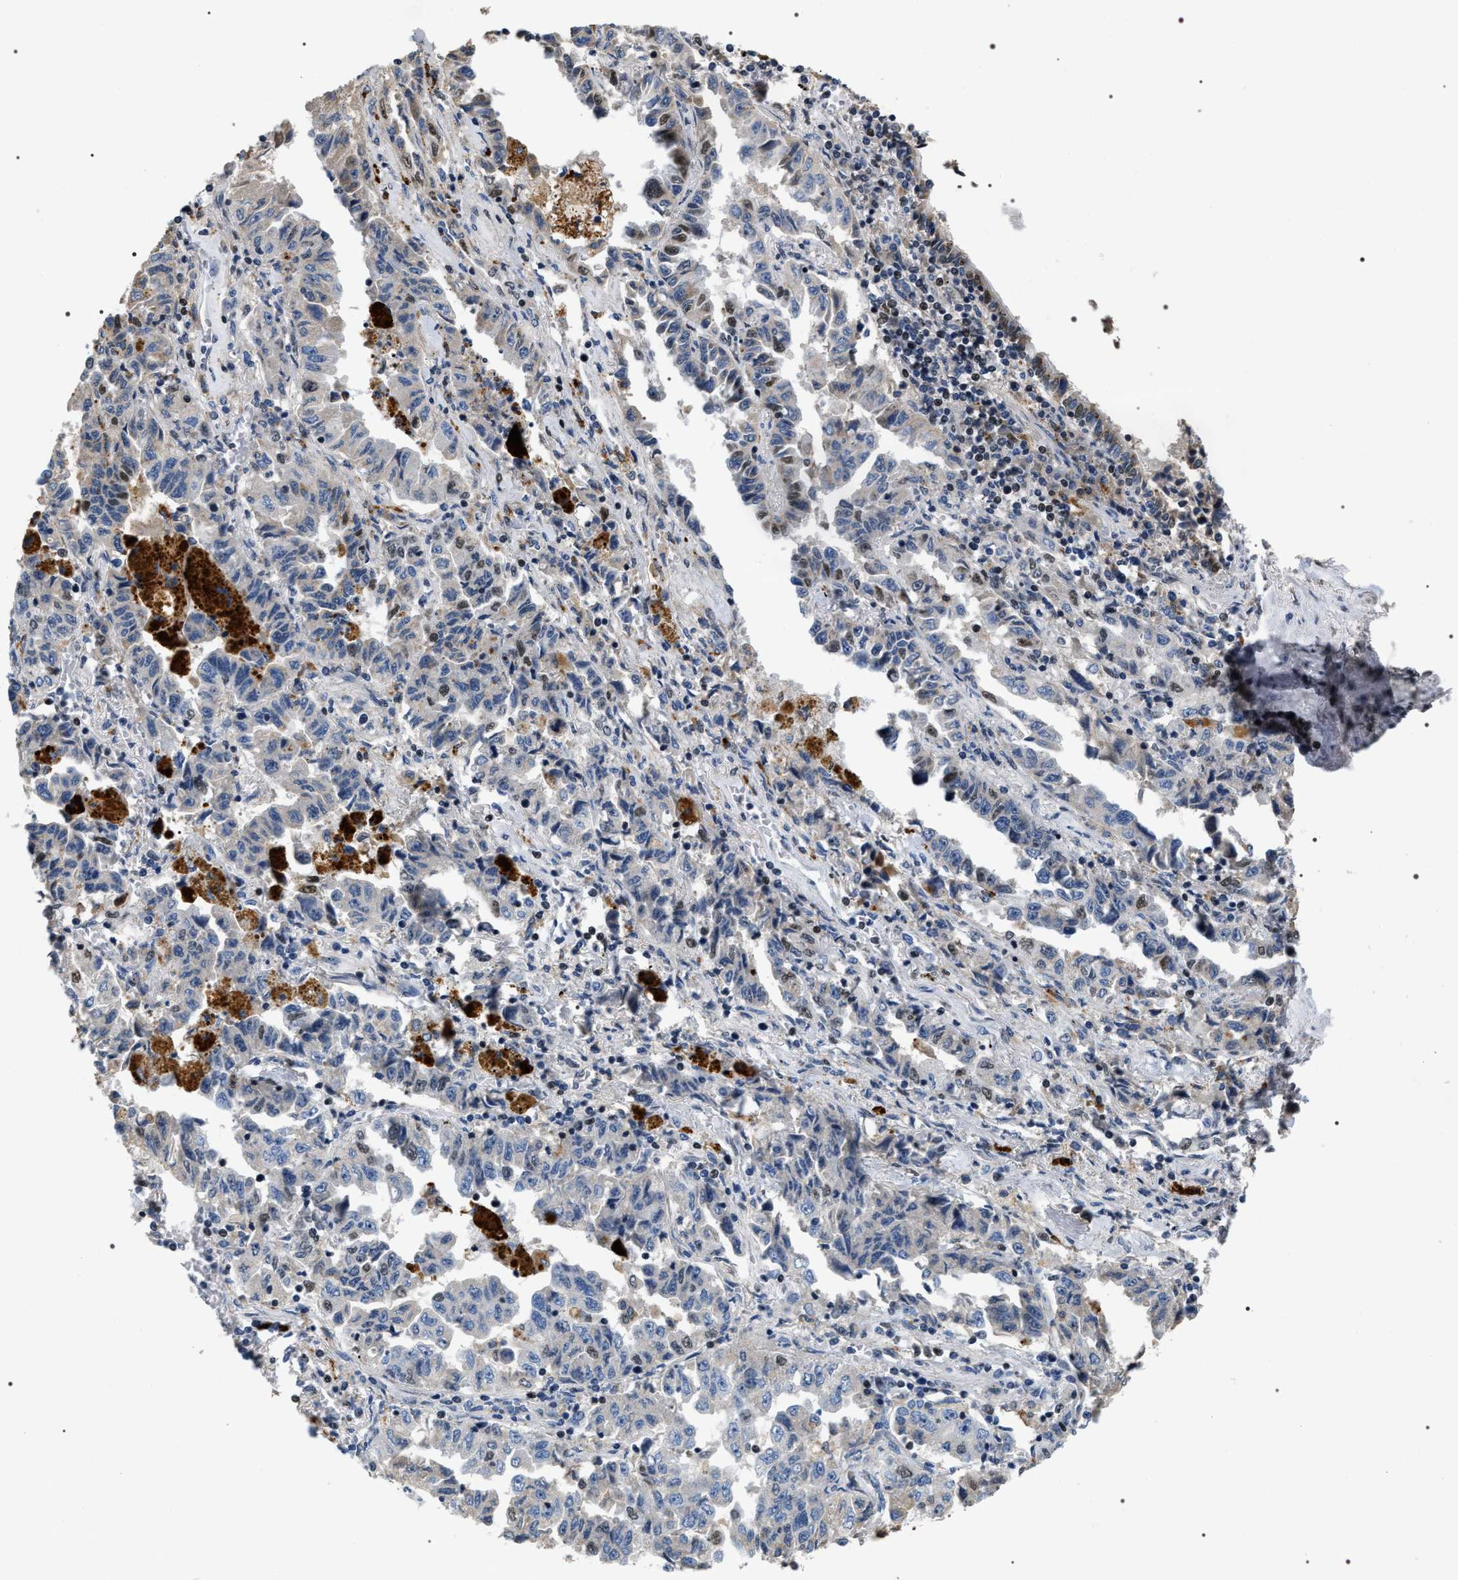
{"staining": {"intensity": "weak", "quantity": "<25%", "location": "cytoplasmic/membranous"}, "tissue": "lung cancer", "cell_type": "Tumor cells", "image_type": "cancer", "snomed": [{"axis": "morphology", "description": "Adenocarcinoma, NOS"}, {"axis": "topography", "description": "Lung"}], "caption": "Human lung cancer (adenocarcinoma) stained for a protein using IHC exhibits no staining in tumor cells.", "gene": "C7orf25", "patient": {"sex": "female", "age": 51}}